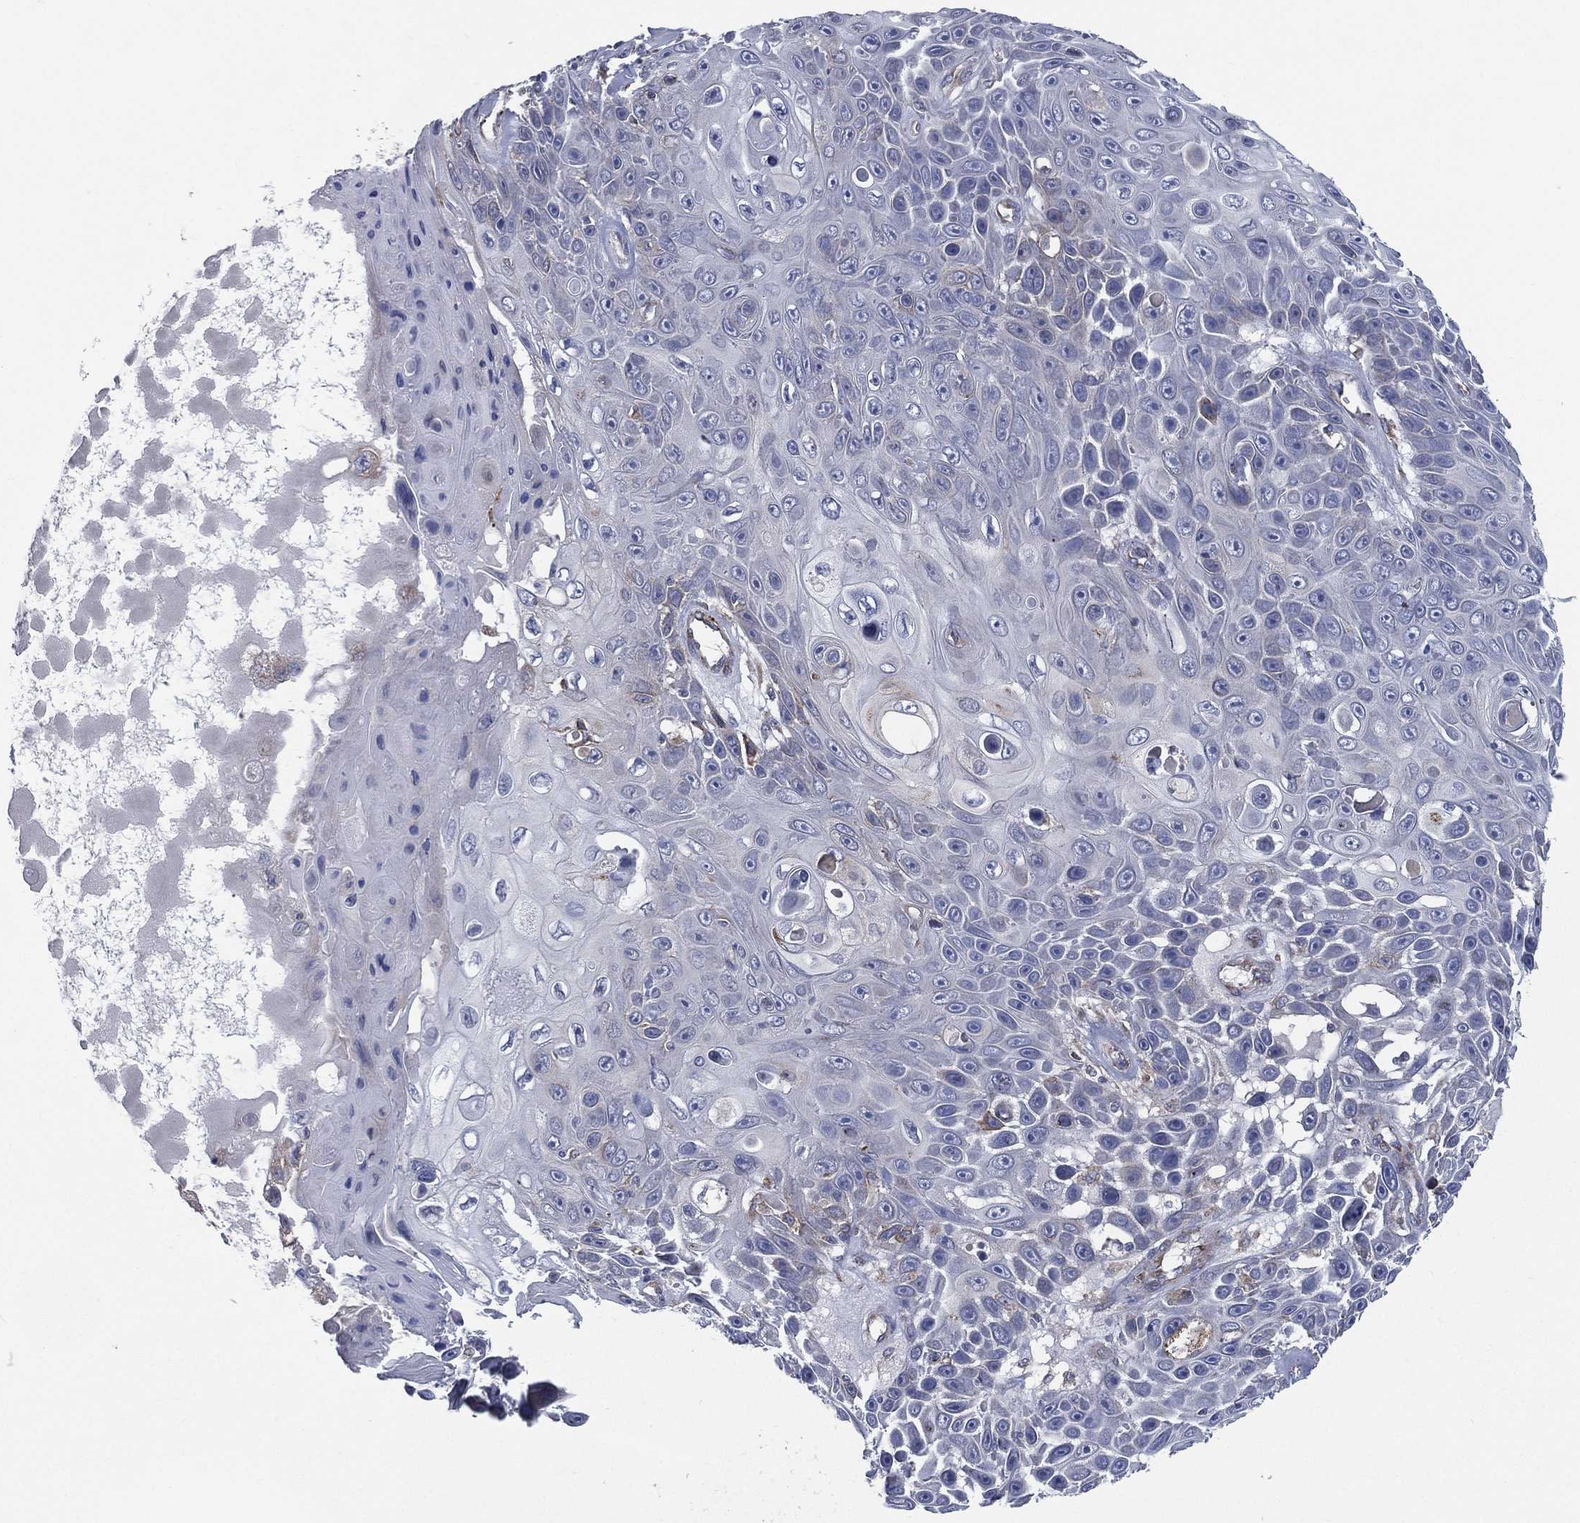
{"staining": {"intensity": "moderate", "quantity": "25%-75%", "location": "cytoplasmic/membranous"}, "tissue": "skin cancer", "cell_type": "Tumor cells", "image_type": "cancer", "snomed": [{"axis": "morphology", "description": "Squamous cell carcinoma, NOS"}, {"axis": "topography", "description": "Skin"}], "caption": "This histopathology image displays IHC staining of human squamous cell carcinoma (skin), with medium moderate cytoplasmic/membranous positivity in about 25%-75% of tumor cells.", "gene": "CCDC159", "patient": {"sex": "male", "age": 82}}